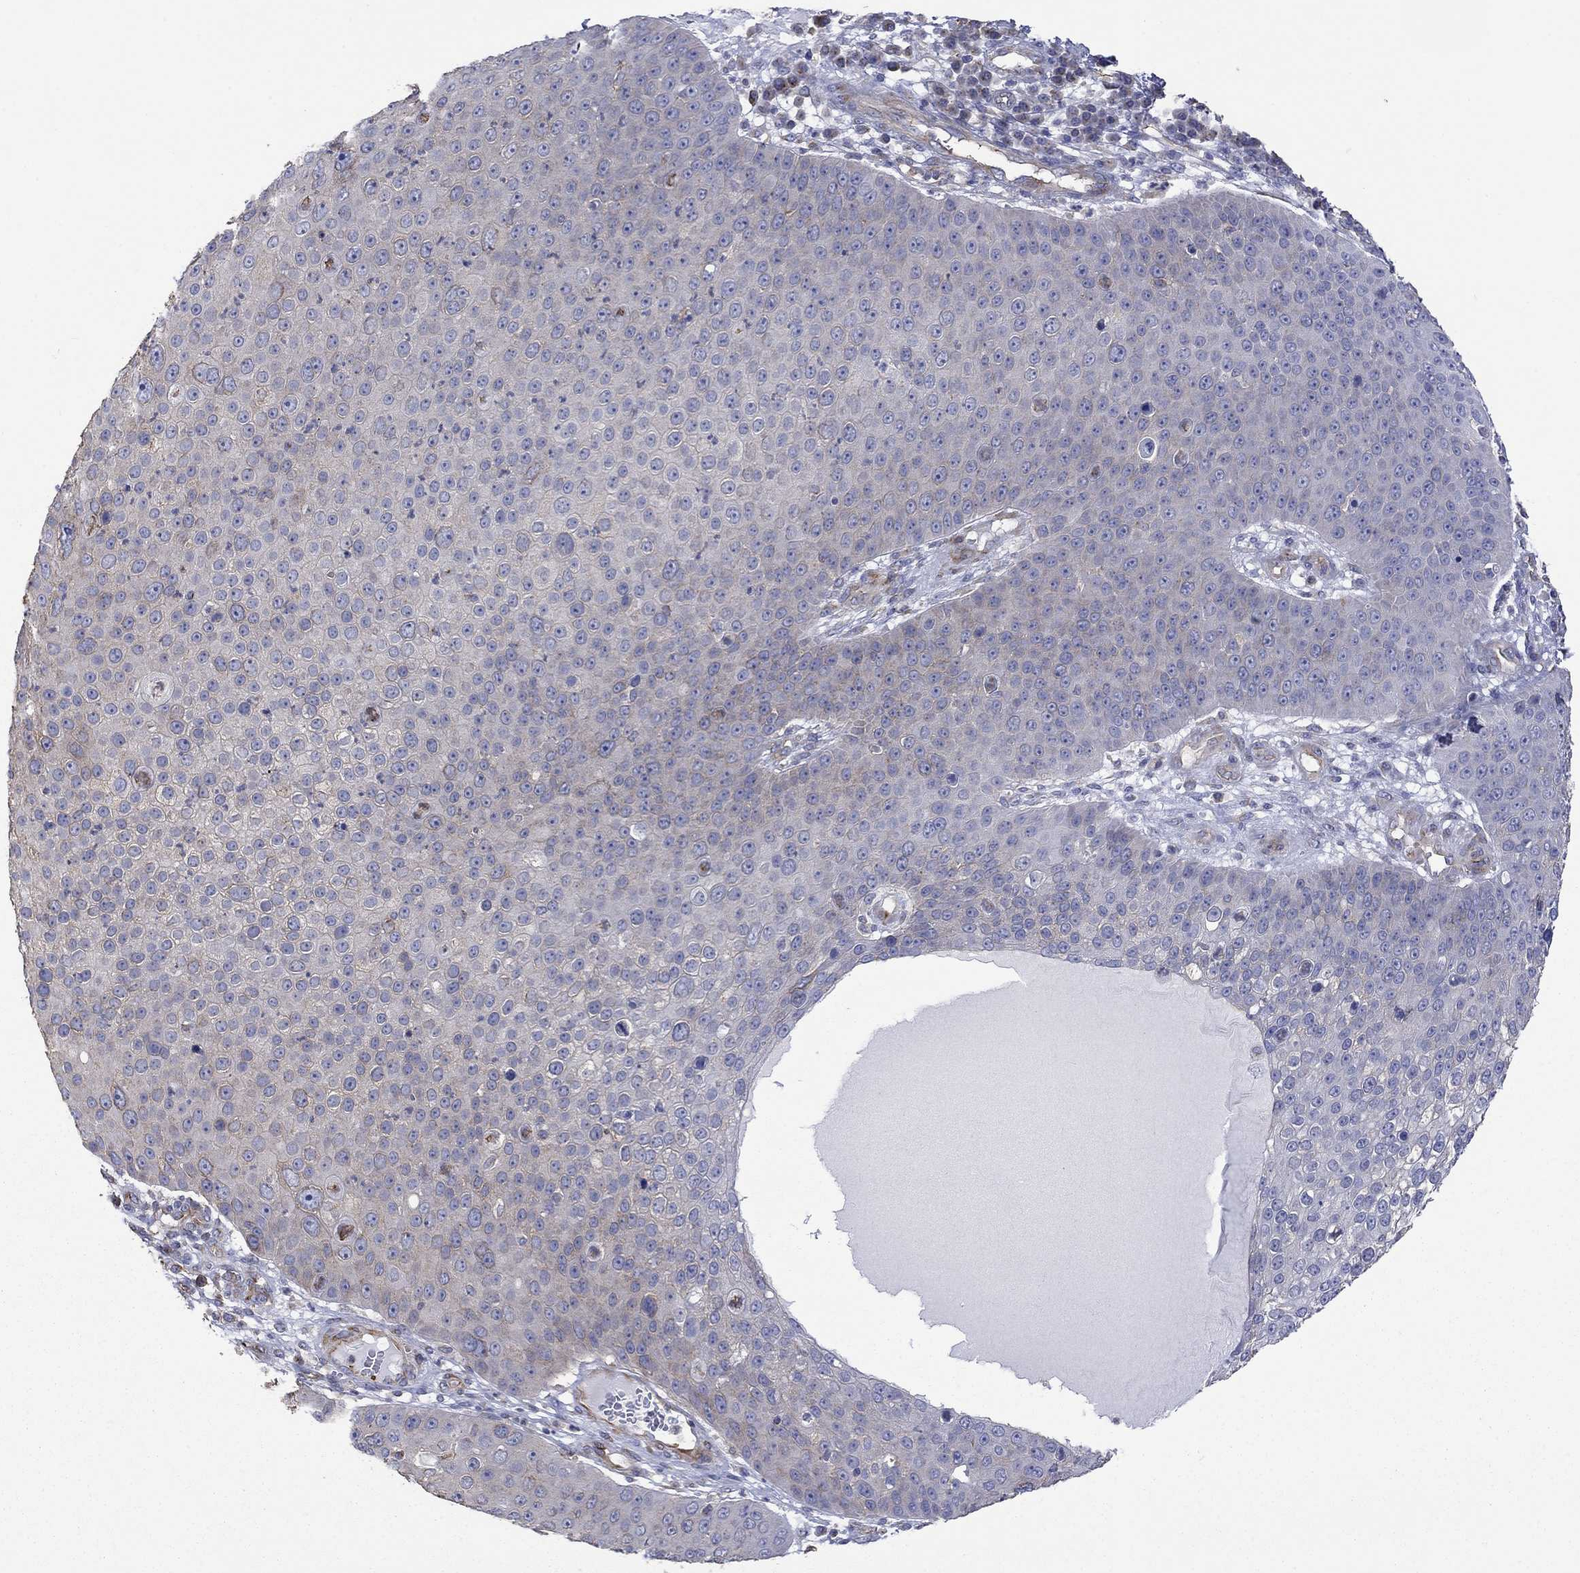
{"staining": {"intensity": "negative", "quantity": "none", "location": "none"}, "tissue": "skin cancer", "cell_type": "Tumor cells", "image_type": "cancer", "snomed": [{"axis": "morphology", "description": "Squamous cell carcinoma, NOS"}, {"axis": "topography", "description": "Skin"}], "caption": "Tumor cells are negative for brown protein staining in skin cancer (squamous cell carcinoma). (DAB IHC with hematoxylin counter stain).", "gene": "TPRN", "patient": {"sex": "male", "age": 71}}